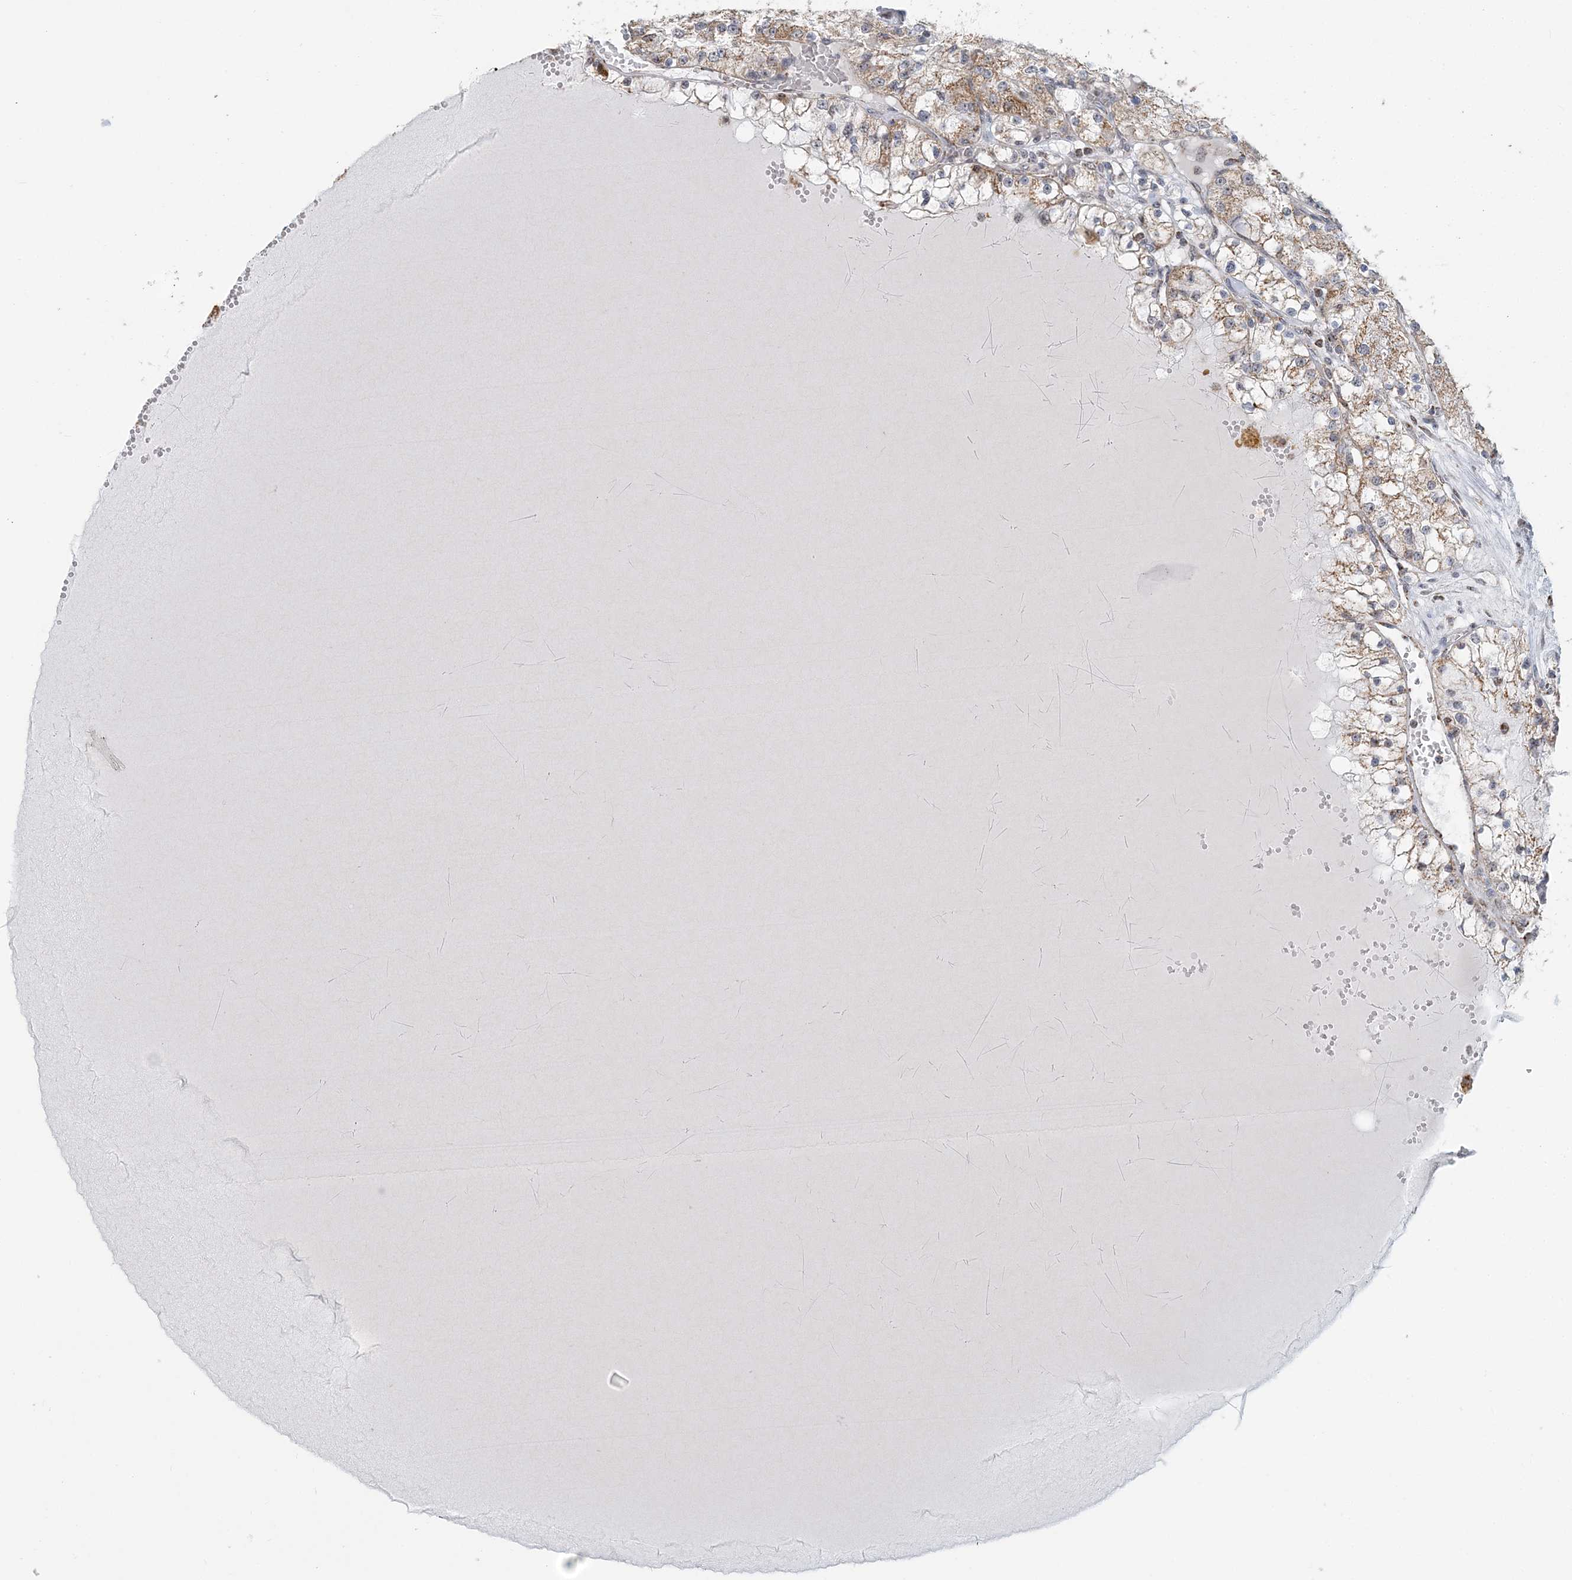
{"staining": {"intensity": "moderate", "quantity": "25%-75%", "location": "cytoplasmic/membranous"}, "tissue": "renal cancer", "cell_type": "Tumor cells", "image_type": "cancer", "snomed": [{"axis": "morphology", "description": "Adenocarcinoma, NOS"}, {"axis": "topography", "description": "Kidney"}], "caption": "Immunohistochemistry (IHC) of human renal cancer (adenocarcinoma) reveals medium levels of moderate cytoplasmic/membranous positivity in about 25%-75% of tumor cells. (DAB = brown stain, brightfield microscopy at high magnification).", "gene": "SUCLG1", "patient": {"sex": "male", "age": 80}}